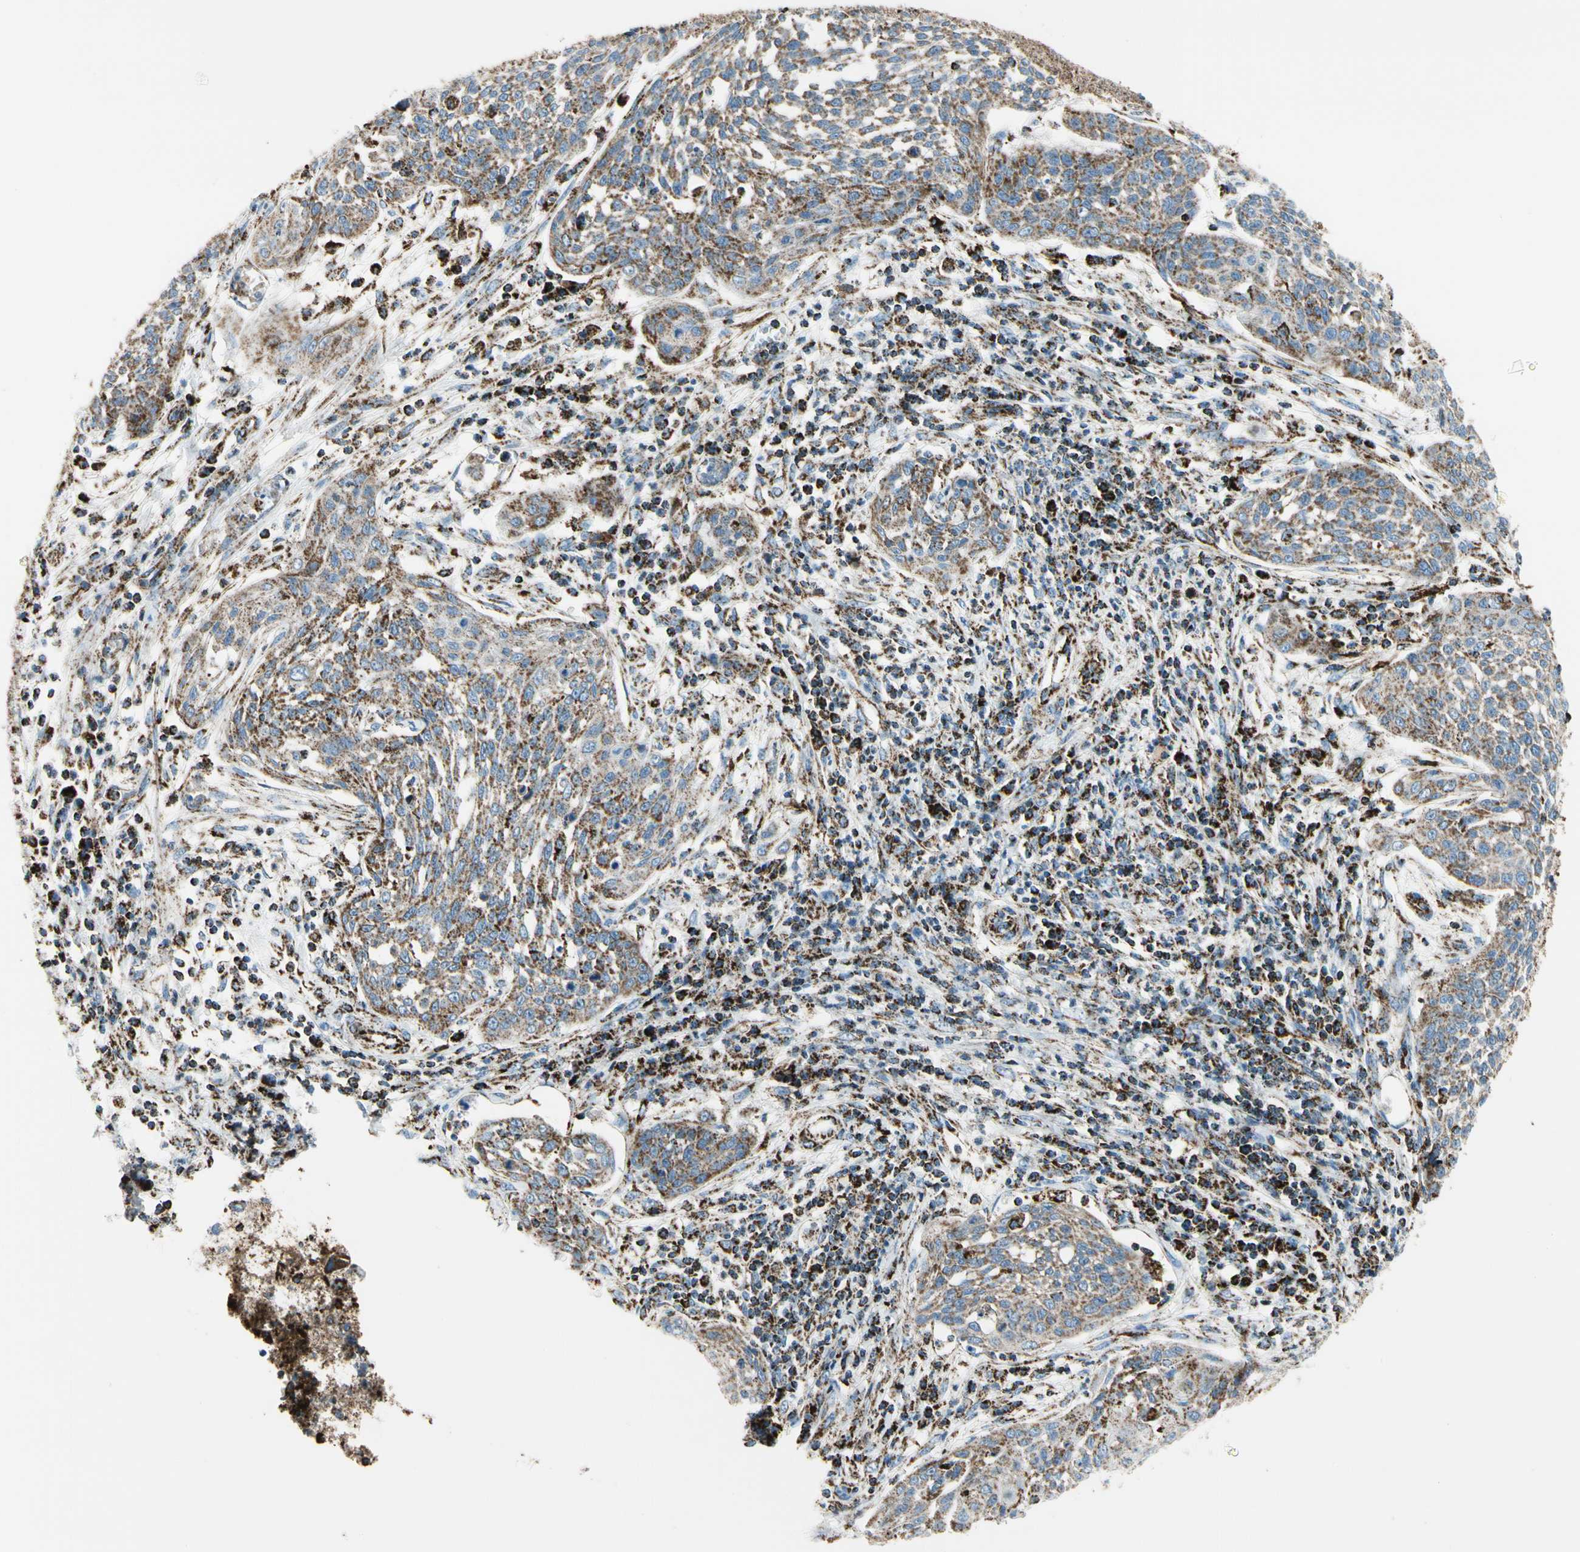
{"staining": {"intensity": "moderate", "quantity": "25%-75%", "location": "cytoplasmic/membranous"}, "tissue": "cervical cancer", "cell_type": "Tumor cells", "image_type": "cancer", "snomed": [{"axis": "morphology", "description": "Squamous cell carcinoma, NOS"}, {"axis": "topography", "description": "Cervix"}], "caption": "Squamous cell carcinoma (cervical) tissue shows moderate cytoplasmic/membranous staining in about 25%-75% of tumor cells, visualized by immunohistochemistry.", "gene": "ME2", "patient": {"sex": "female", "age": 34}}